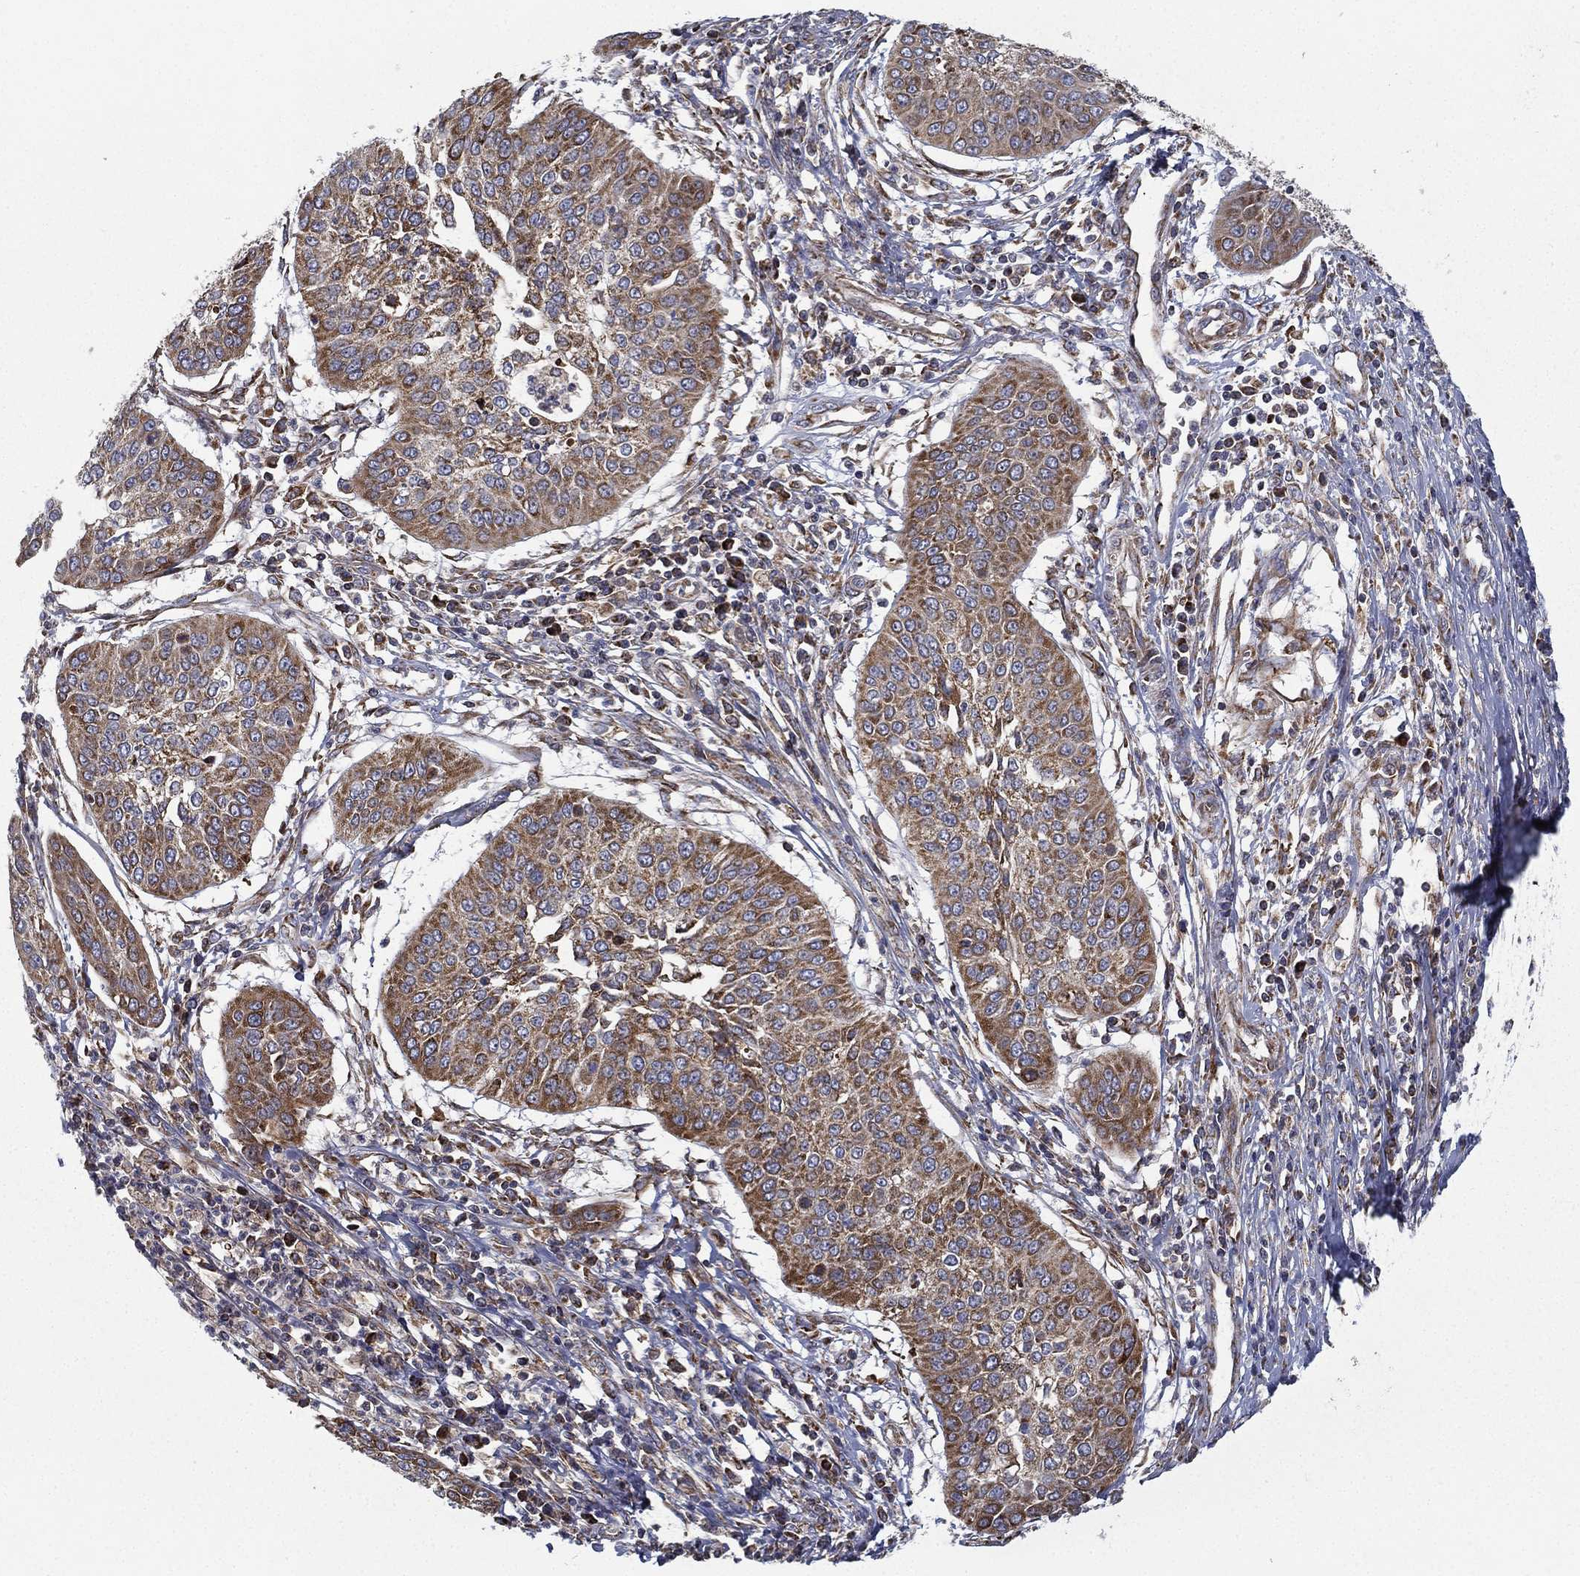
{"staining": {"intensity": "weak", "quantity": ">75%", "location": "cytoplasmic/membranous"}, "tissue": "cervical cancer", "cell_type": "Tumor cells", "image_type": "cancer", "snomed": [{"axis": "morphology", "description": "Normal tissue, NOS"}, {"axis": "morphology", "description": "Squamous cell carcinoma, NOS"}, {"axis": "topography", "description": "Cervix"}], "caption": "Cervical cancer stained with DAB immunohistochemistry shows low levels of weak cytoplasmic/membranous positivity in about >75% of tumor cells.", "gene": "MT-CYB", "patient": {"sex": "female", "age": 39}}